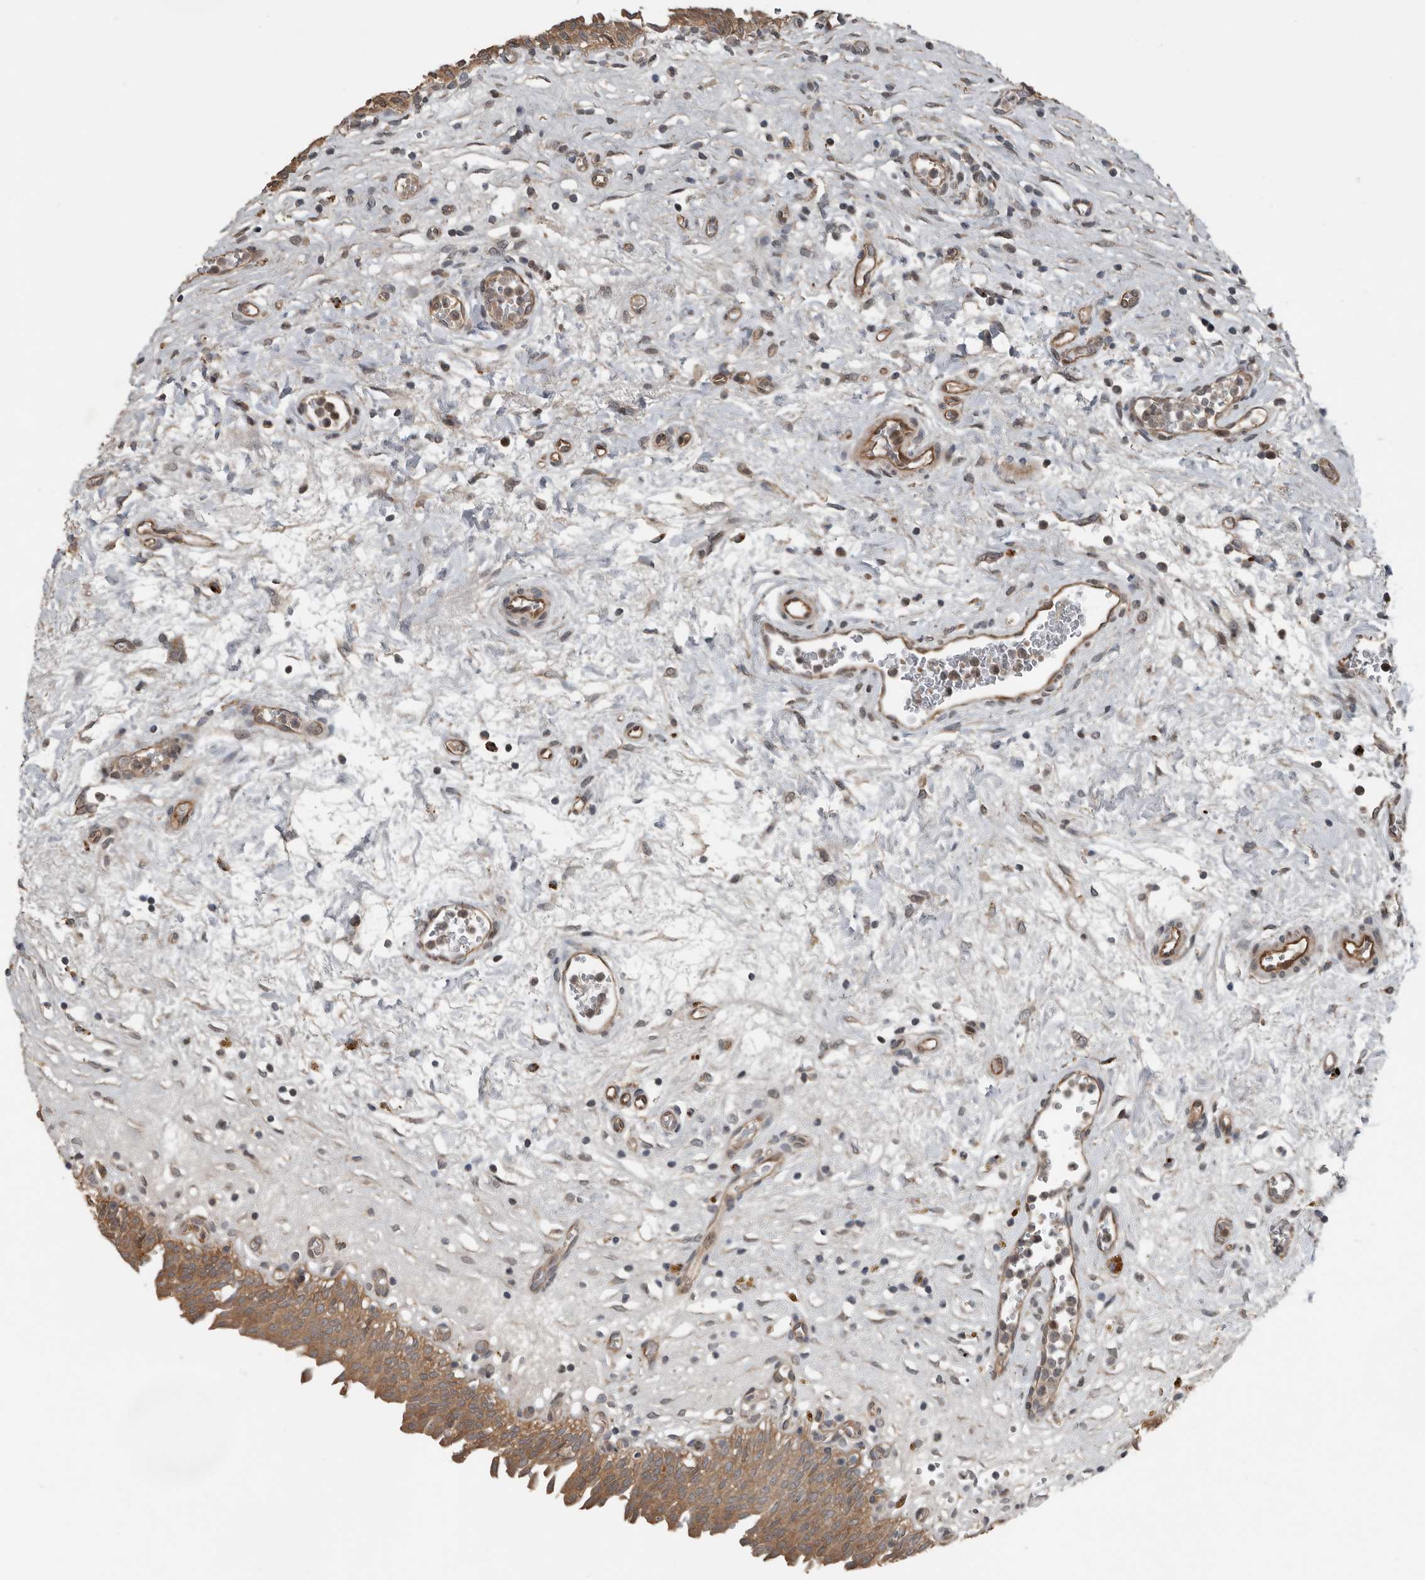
{"staining": {"intensity": "moderate", "quantity": ">75%", "location": "cytoplasmic/membranous,nuclear"}, "tissue": "urinary bladder", "cell_type": "Urothelial cells", "image_type": "normal", "snomed": [{"axis": "morphology", "description": "Urothelial carcinoma, High grade"}, {"axis": "topography", "description": "Urinary bladder"}], "caption": "Benign urinary bladder demonstrates moderate cytoplasmic/membranous,nuclear positivity in about >75% of urothelial cells.", "gene": "YOD1", "patient": {"sex": "male", "age": 46}}